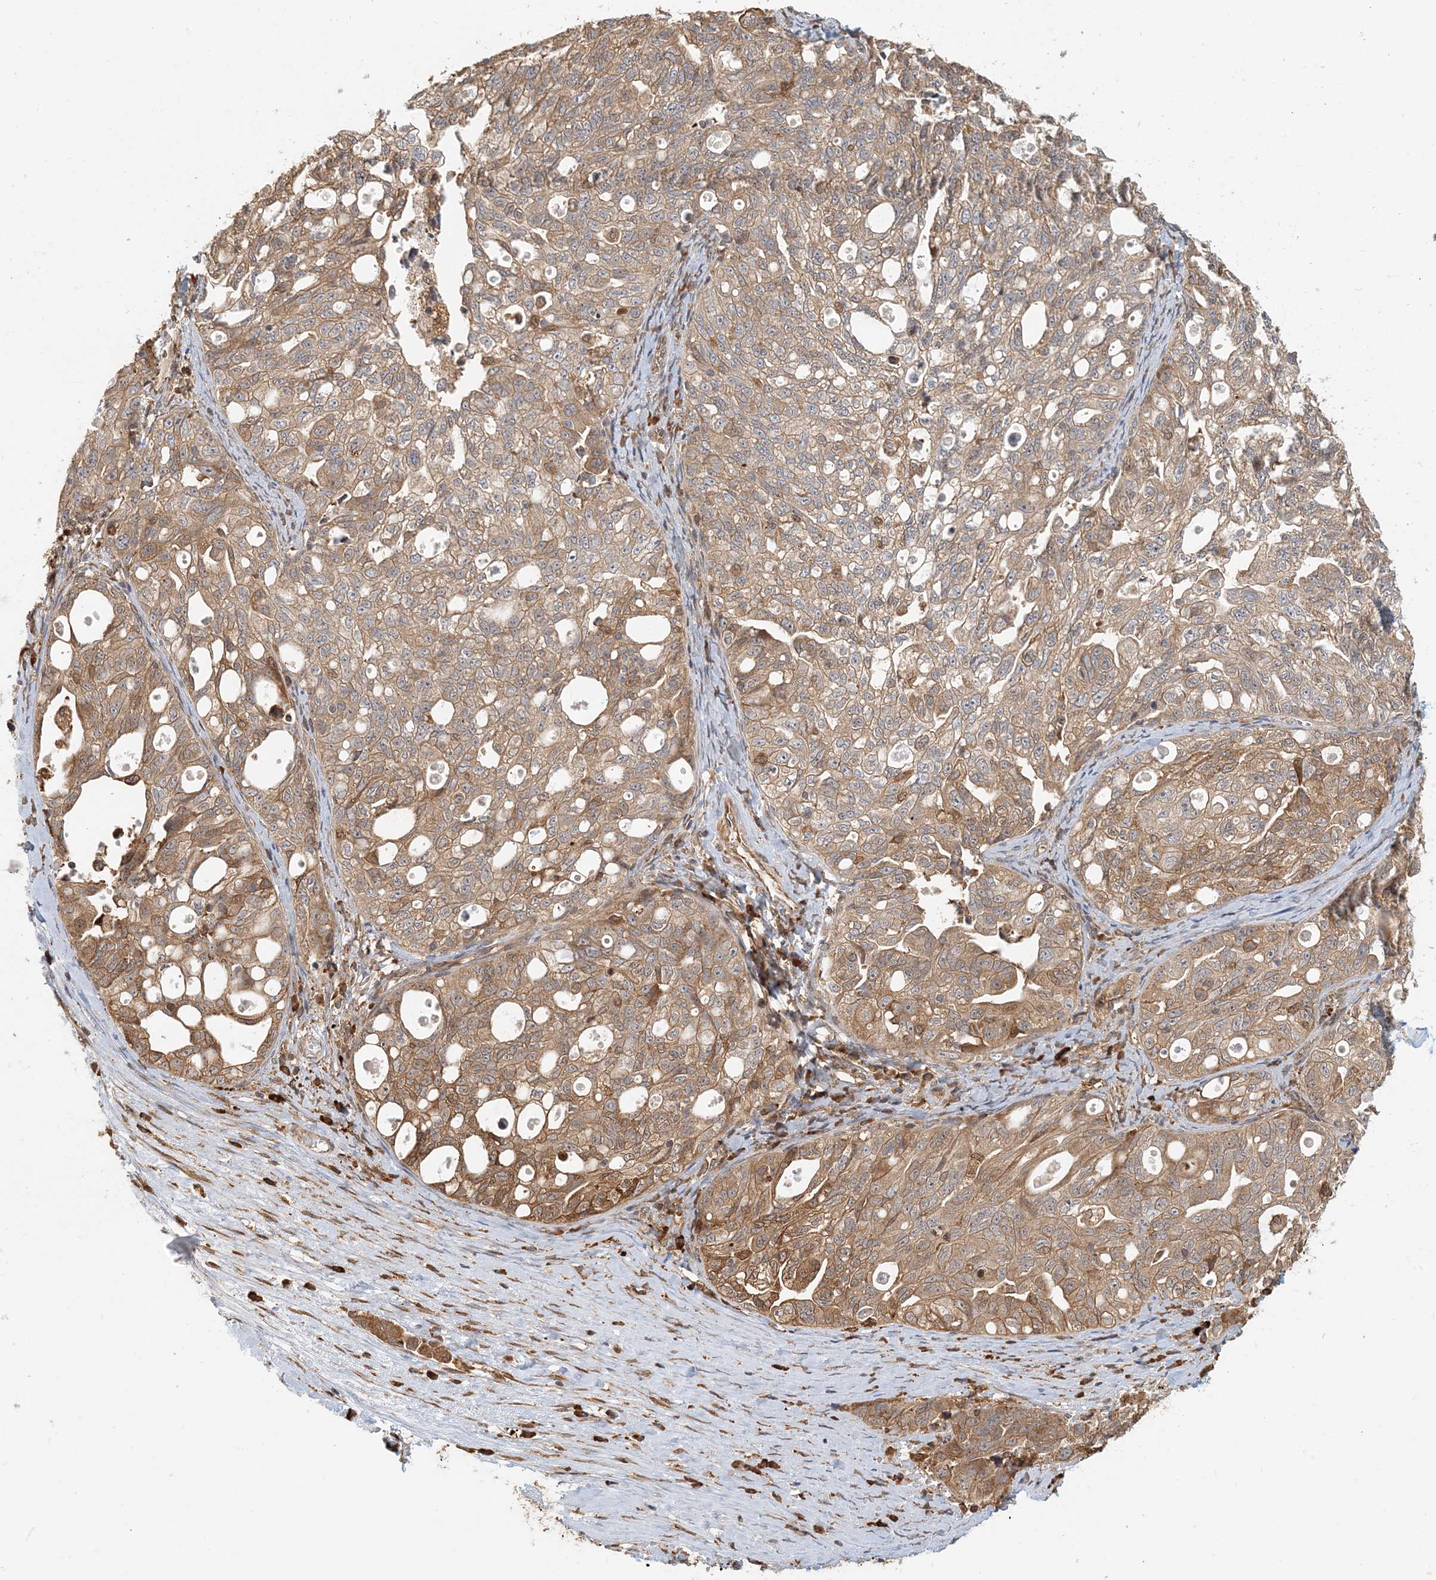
{"staining": {"intensity": "moderate", "quantity": ">75%", "location": "cytoplasmic/membranous"}, "tissue": "ovarian cancer", "cell_type": "Tumor cells", "image_type": "cancer", "snomed": [{"axis": "morphology", "description": "Carcinoma, NOS"}, {"axis": "morphology", "description": "Cystadenocarcinoma, serous, NOS"}, {"axis": "topography", "description": "Ovary"}], "caption": "Immunohistochemical staining of ovarian cancer shows medium levels of moderate cytoplasmic/membranous protein staining in approximately >75% of tumor cells.", "gene": "HNMT", "patient": {"sex": "female", "age": 69}}